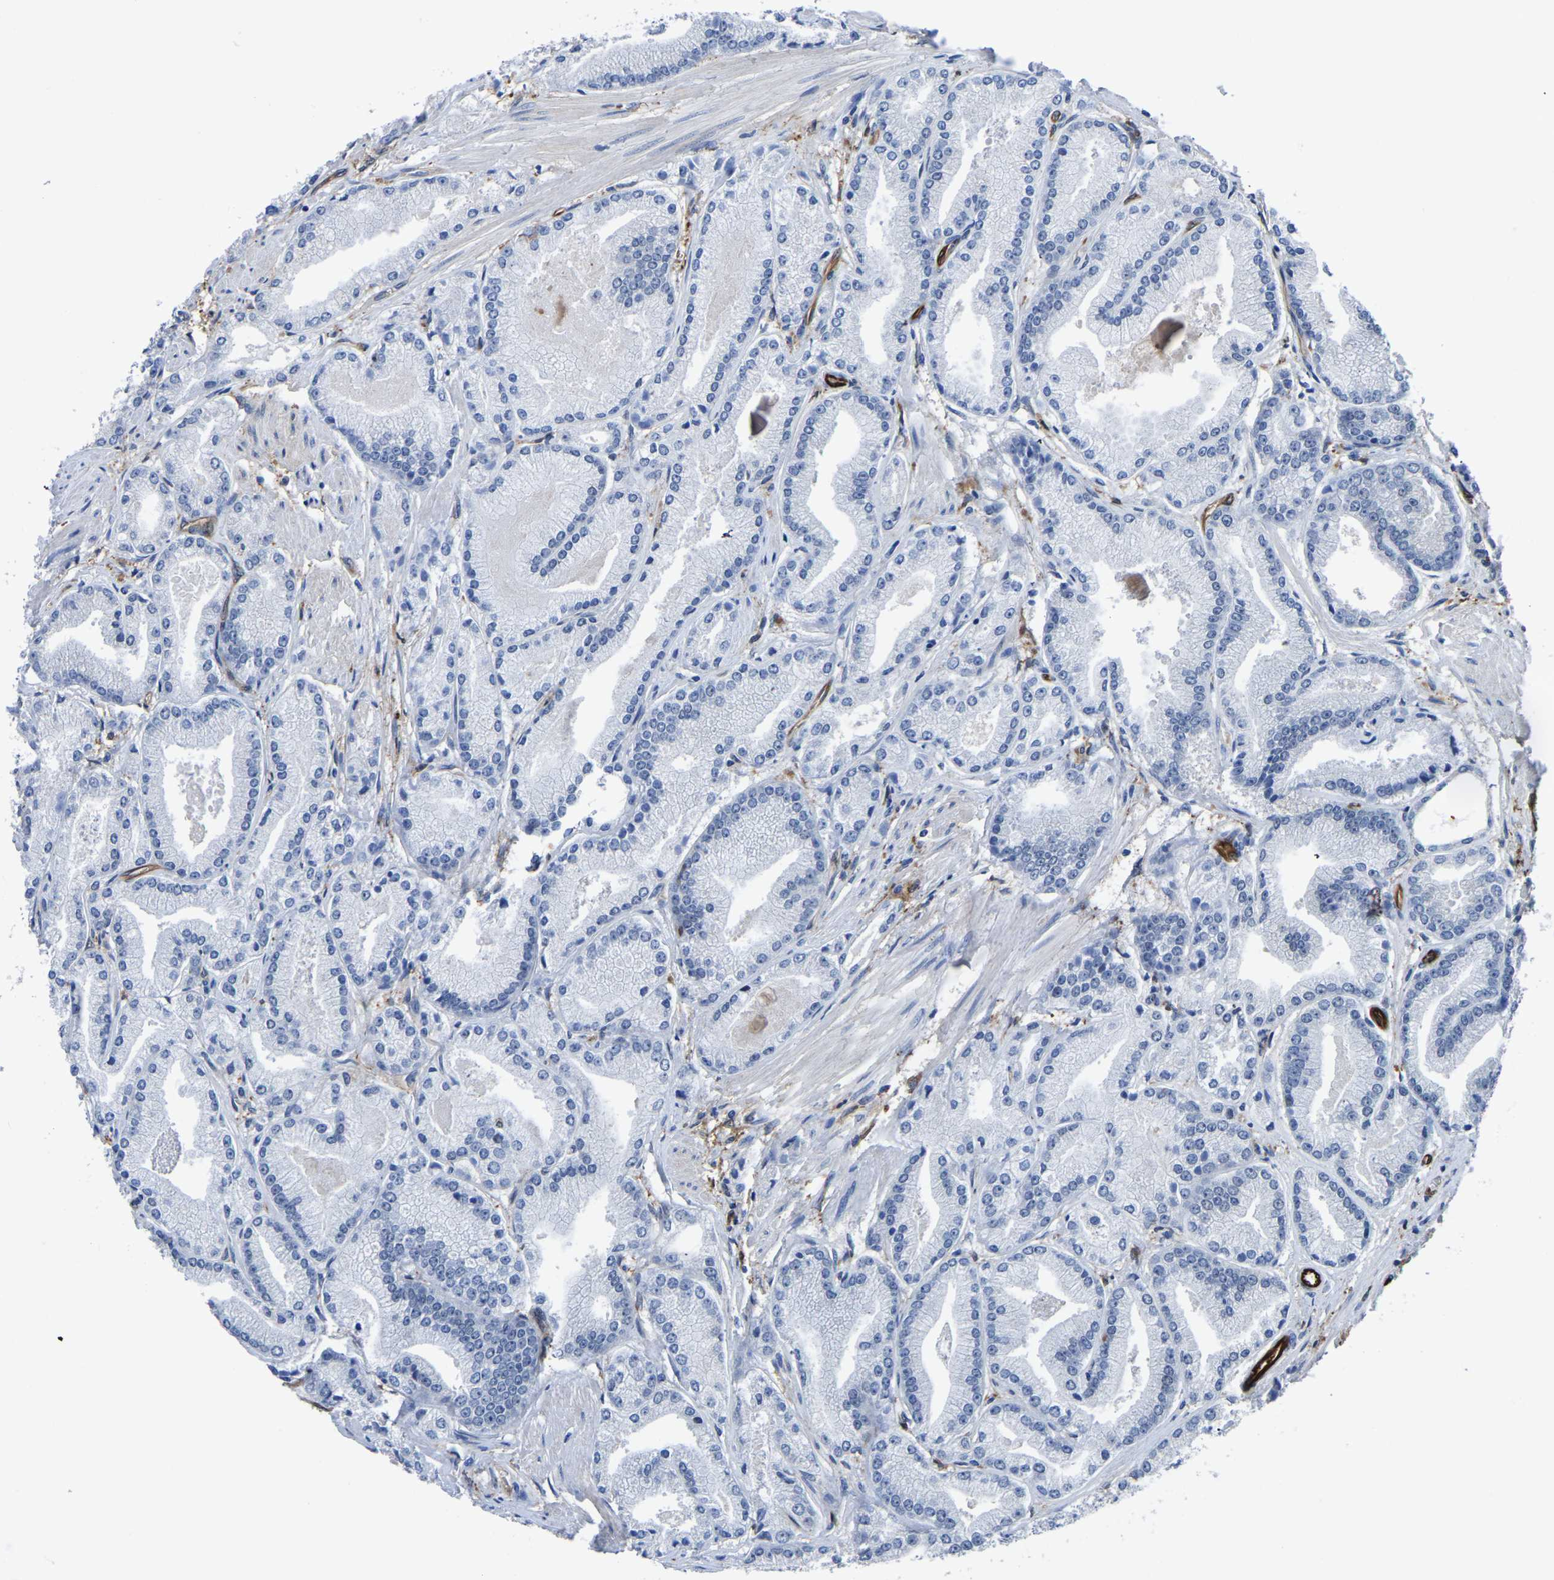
{"staining": {"intensity": "negative", "quantity": "none", "location": "none"}, "tissue": "prostate cancer", "cell_type": "Tumor cells", "image_type": "cancer", "snomed": [{"axis": "morphology", "description": "Adenocarcinoma, High grade"}, {"axis": "topography", "description": "Prostate"}], "caption": "This is a photomicrograph of immunohistochemistry (IHC) staining of prostate adenocarcinoma (high-grade), which shows no positivity in tumor cells.", "gene": "ATG2B", "patient": {"sex": "male", "age": 50}}